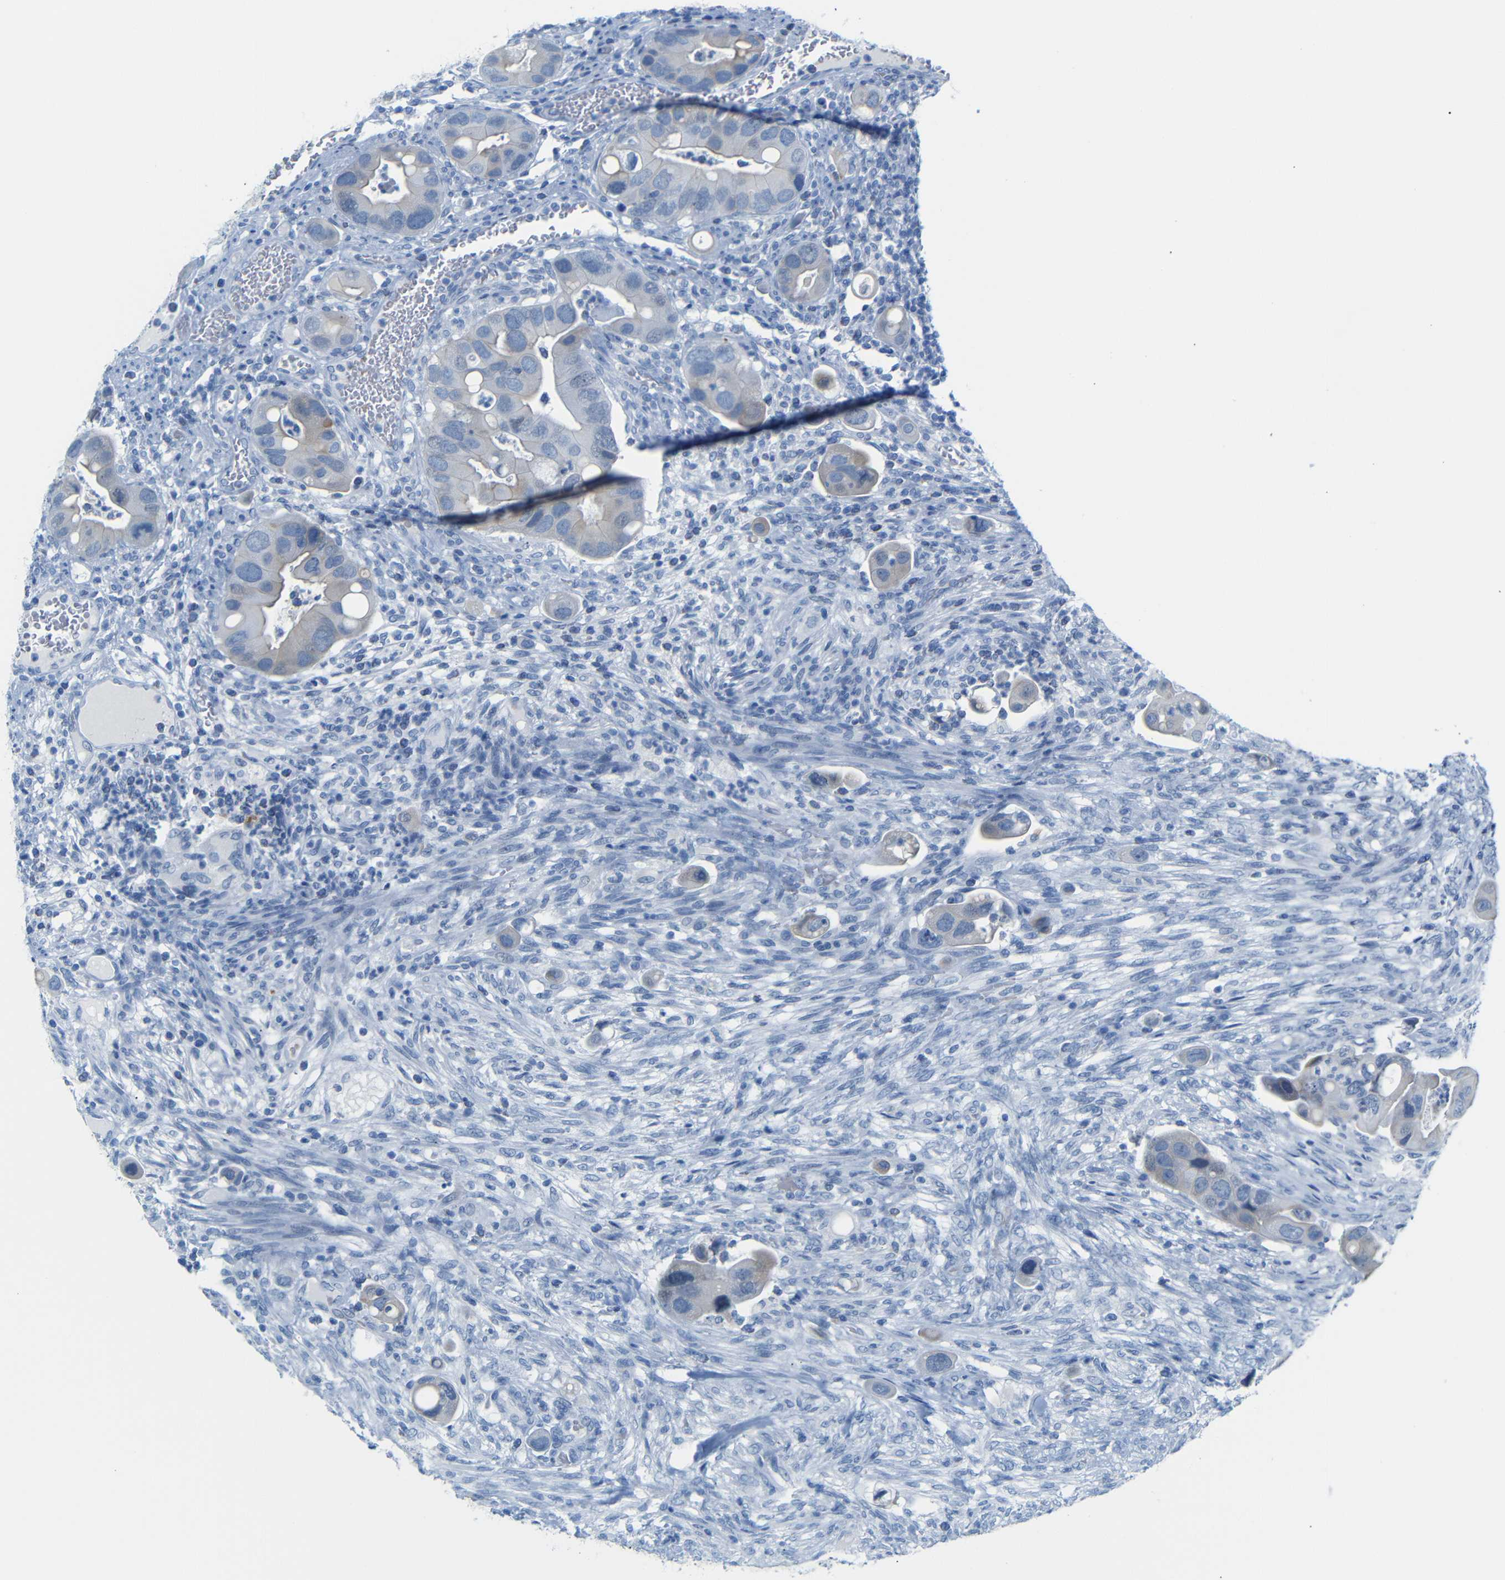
{"staining": {"intensity": "weak", "quantity": ">75%", "location": "cytoplasmic/membranous"}, "tissue": "colorectal cancer", "cell_type": "Tumor cells", "image_type": "cancer", "snomed": [{"axis": "morphology", "description": "Adenocarcinoma, NOS"}, {"axis": "topography", "description": "Rectum"}], "caption": "Immunohistochemistry (IHC) photomicrograph of human adenocarcinoma (colorectal) stained for a protein (brown), which displays low levels of weak cytoplasmic/membranous positivity in approximately >75% of tumor cells.", "gene": "DYNAP", "patient": {"sex": "female", "age": 57}}